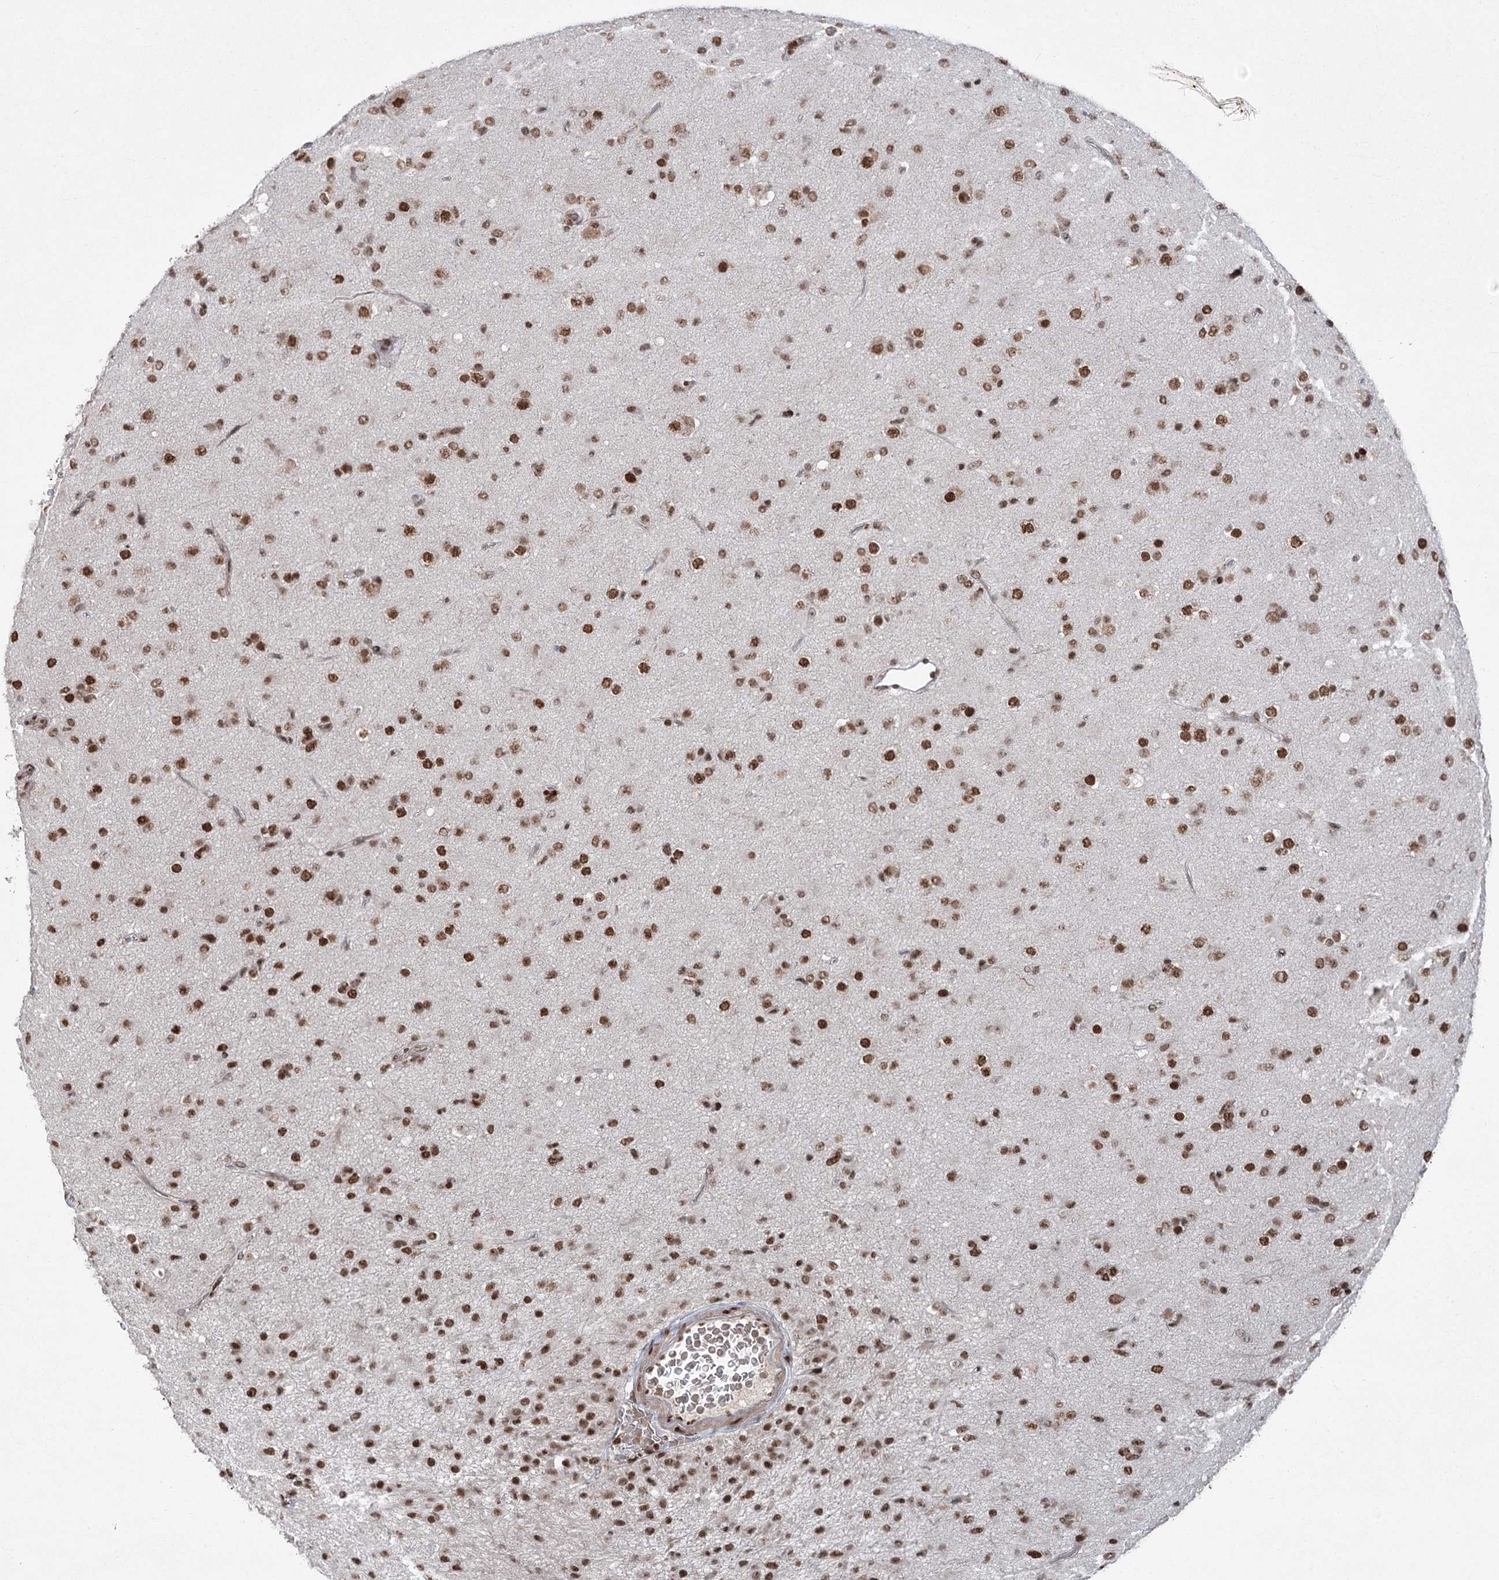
{"staining": {"intensity": "strong", "quantity": ">75%", "location": "nuclear"}, "tissue": "glioma", "cell_type": "Tumor cells", "image_type": "cancer", "snomed": [{"axis": "morphology", "description": "Glioma, malignant, Low grade"}, {"axis": "topography", "description": "Brain"}], "caption": "Immunohistochemical staining of glioma reveals strong nuclear protein staining in approximately >75% of tumor cells.", "gene": "CGGBP1", "patient": {"sex": "male", "age": 65}}